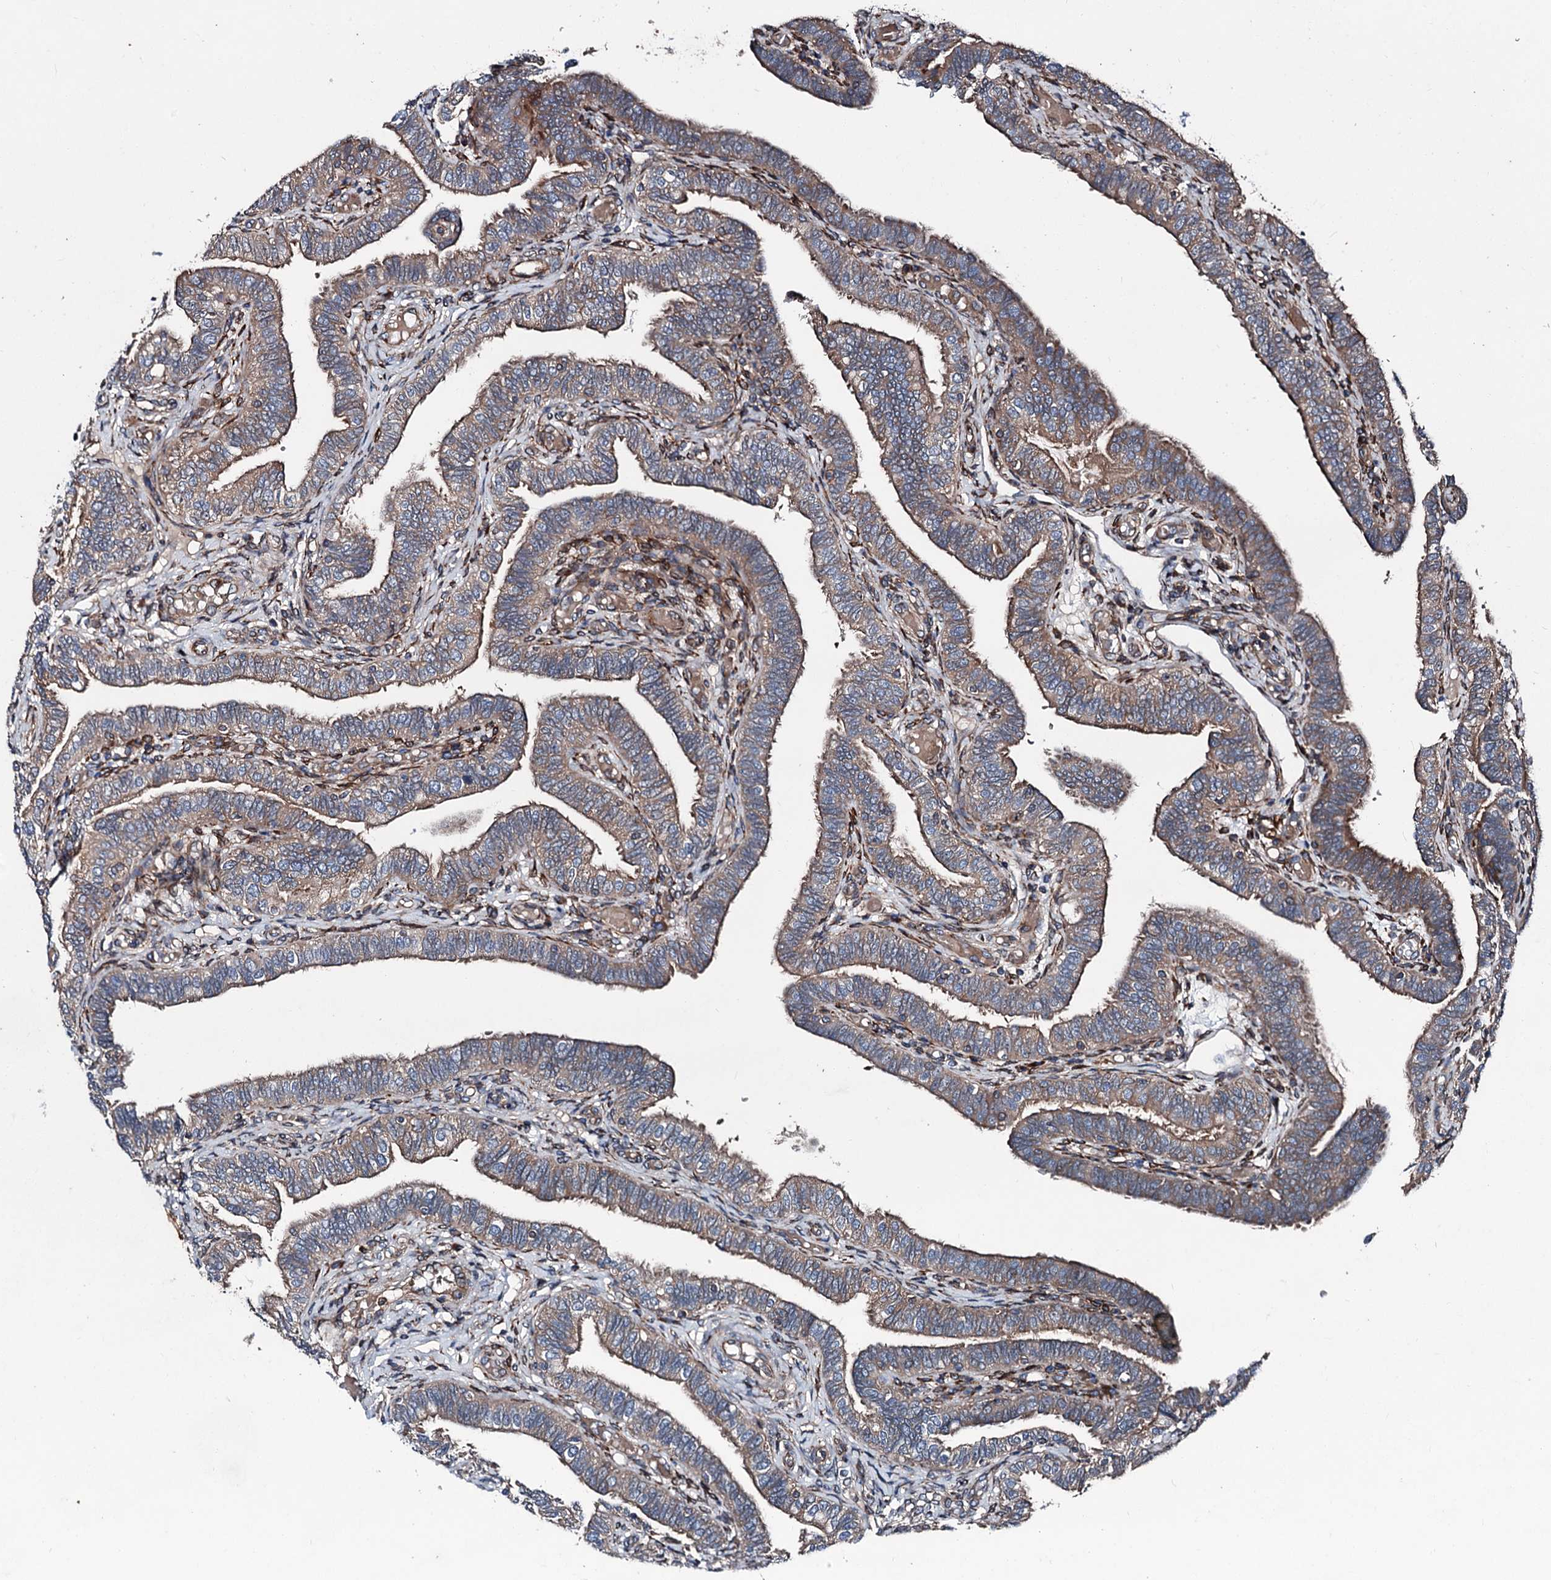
{"staining": {"intensity": "moderate", "quantity": ">75%", "location": "cytoplasmic/membranous"}, "tissue": "fallopian tube", "cell_type": "Glandular cells", "image_type": "normal", "snomed": [{"axis": "morphology", "description": "Normal tissue, NOS"}, {"axis": "topography", "description": "Fallopian tube"}], "caption": "This is a photomicrograph of immunohistochemistry staining of unremarkable fallopian tube, which shows moderate staining in the cytoplasmic/membranous of glandular cells.", "gene": "DDIAS", "patient": {"sex": "female", "age": 39}}